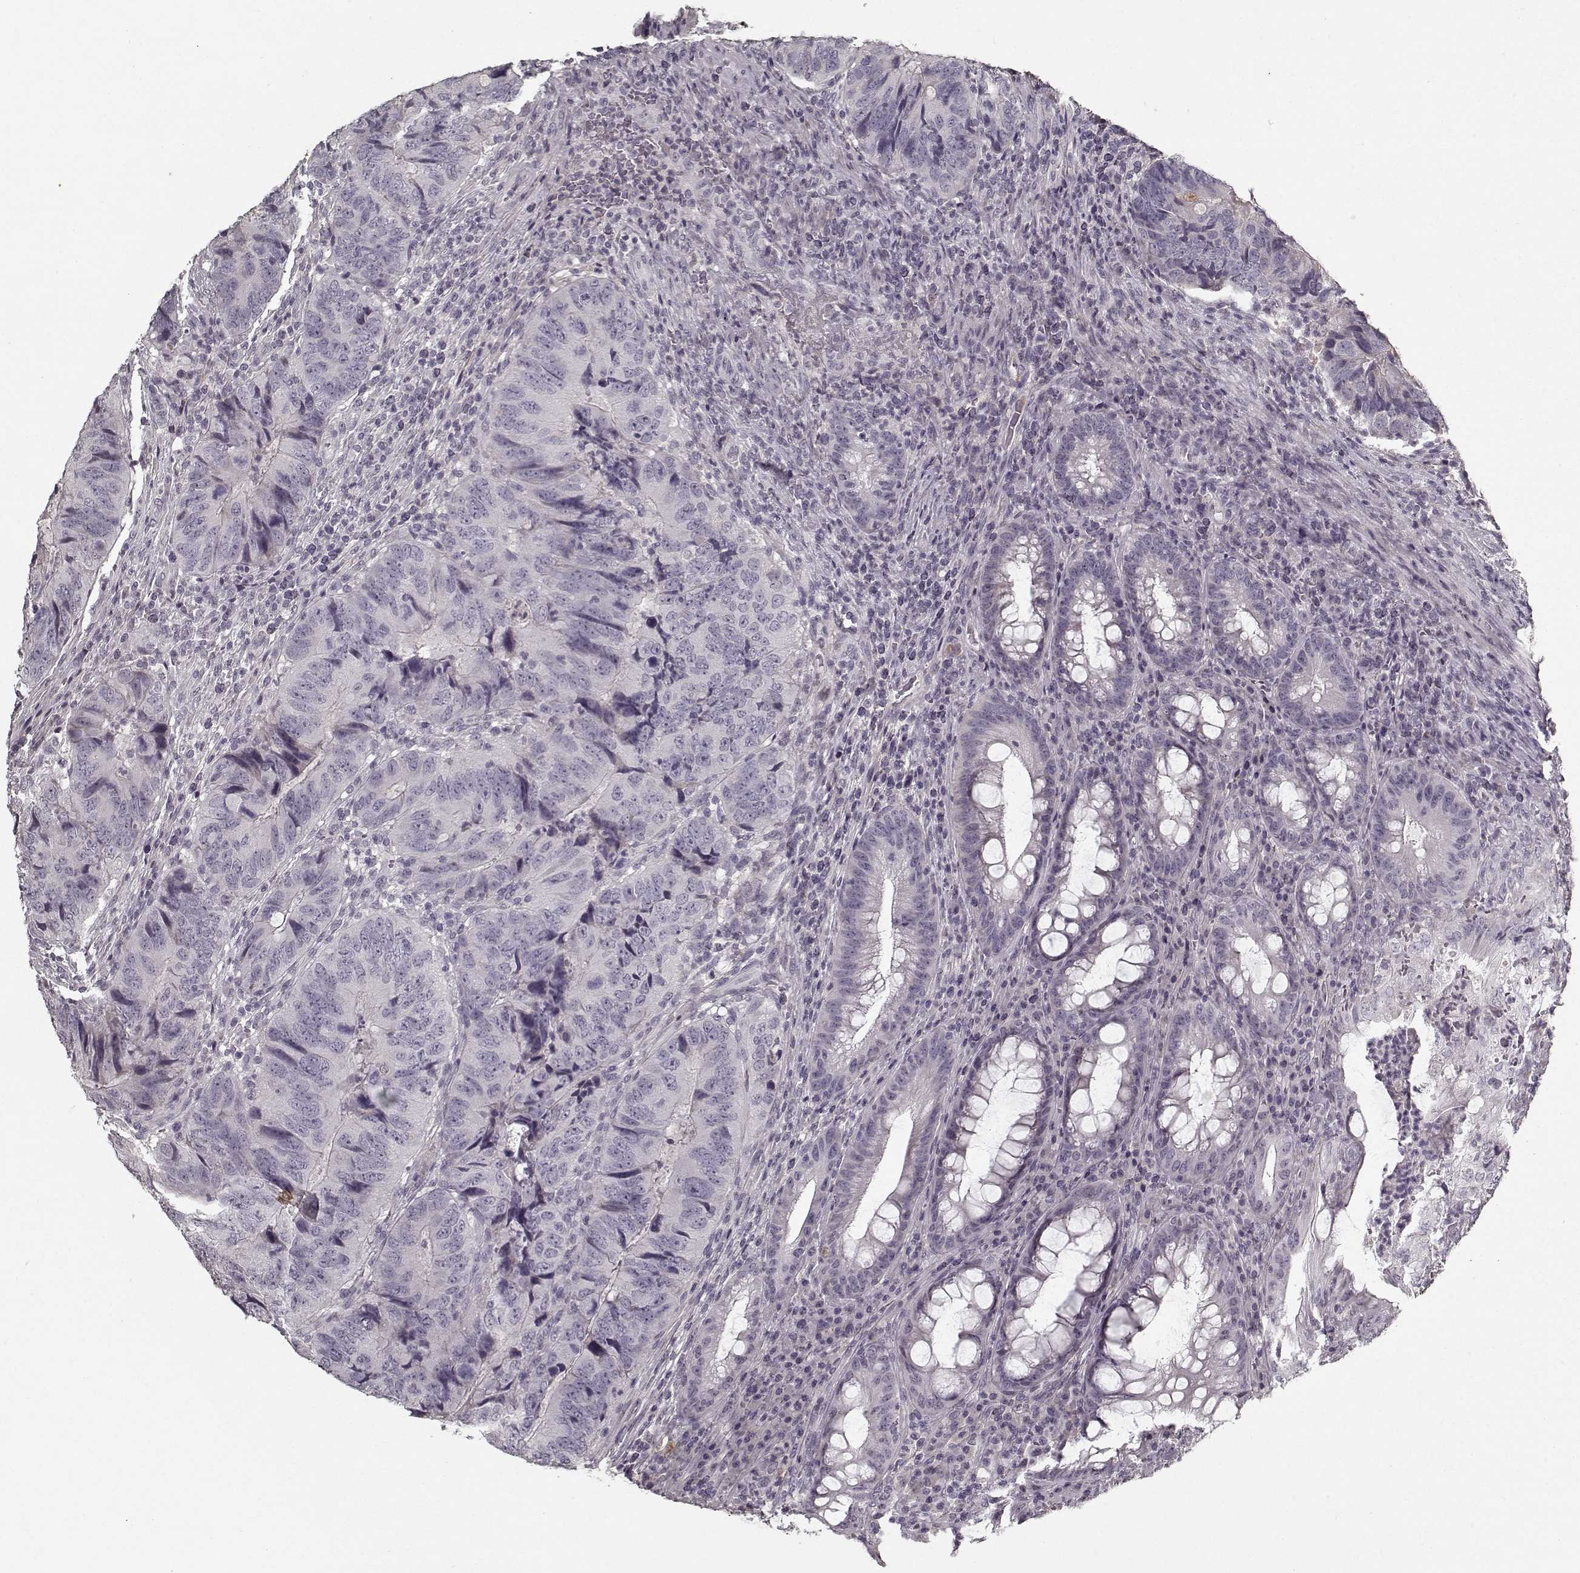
{"staining": {"intensity": "negative", "quantity": "none", "location": "none"}, "tissue": "colorectal cancer", "cell_type": "Tumor cells", "image_type": "cancer", "snomed": [{"axis": "morphology", "description": "Adenocarcinoma, NOS"}, {"axis": "topography", "description": "Colon"}], "caption": "Immunohistochemistry micrograph of human colorectal adenocarcinoma stained for a protein (brown), which displays no expression in tumor cells.", "gene": "LUM", "patient": {"sex": "male", "age": 79}}